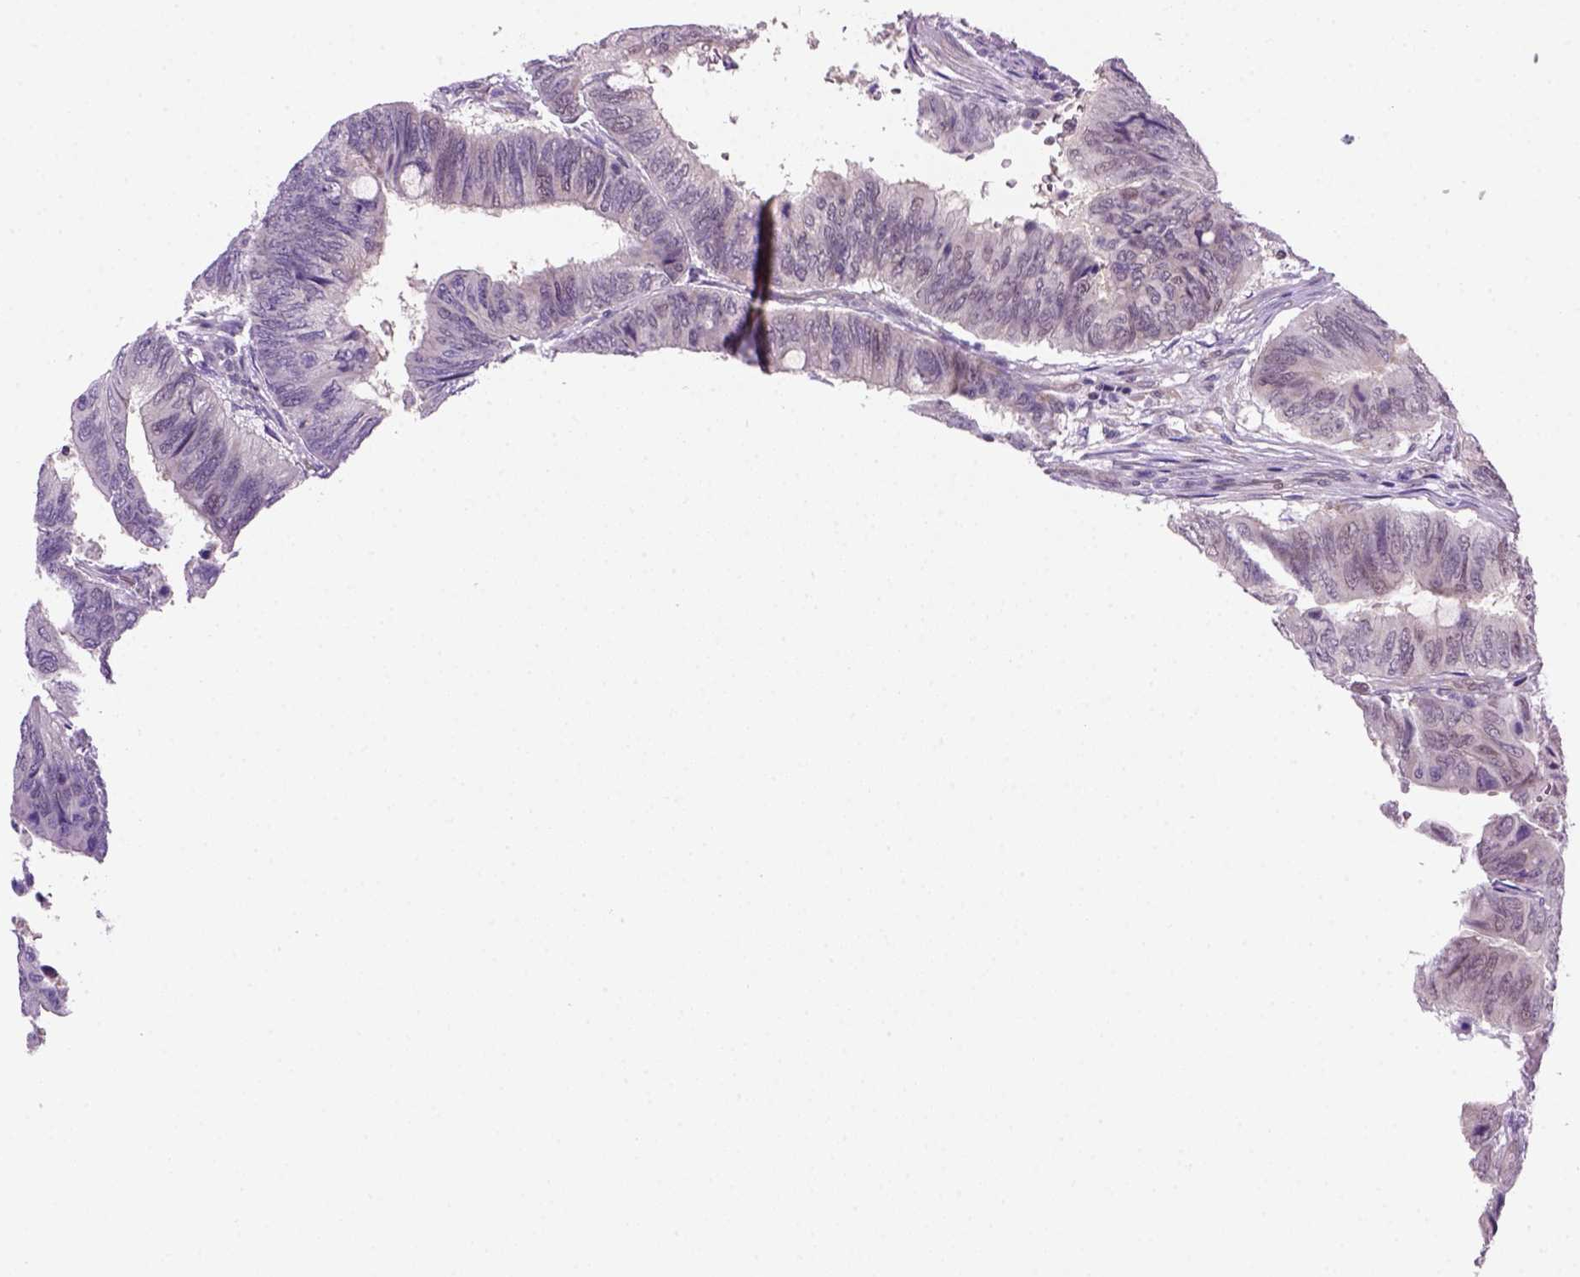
{"staining": {"intensity": "negative", "quantity": "none", "location": "none"}, "tissue": "colorectal cancer", "cell_type": "Tumor cells", "image_type": "cancer", "snomed": [{"axis": "morphology", "description": "Normal tissue, NOS"}, {"axis": "morphology", "description": "Adenocarcinoma, NOS"}, {"axis": "topography", "description": "Rectum"}, {"axis": "topography", "description": "Peripheral nerve tissue"}], "caption": "Colorectal cancer (adenocarcinoma) stained for a protein using immunohistochemistry exhibits no staining tumor cells.", "gene": "MGMT", "patient": {"sex": "male", "age": 92}}